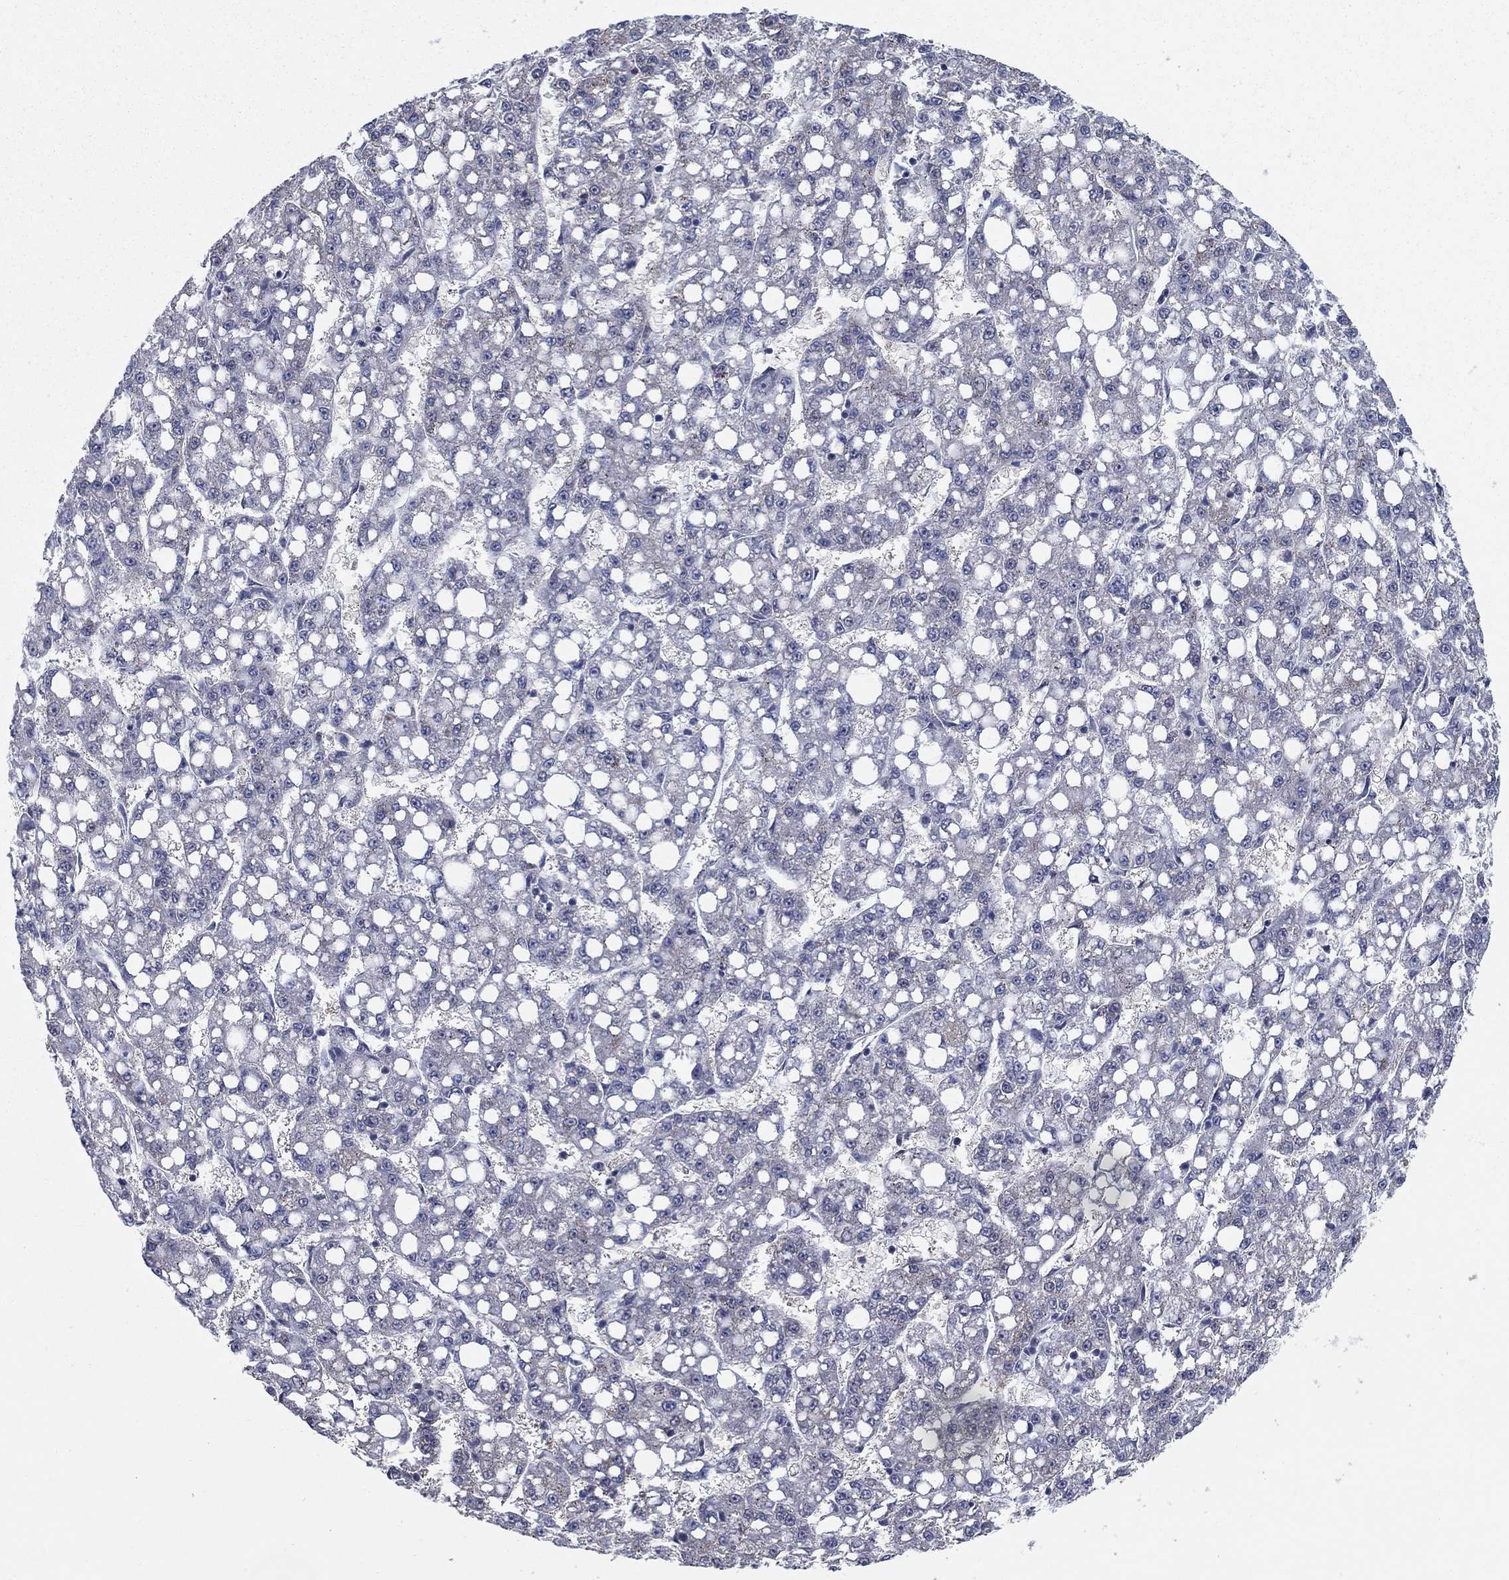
{"staining": {"intensity": "moderate", "quantity": "25%-75%", "location": "cytoplasmic/membranous"}, "tissue": "liver cancer", "cell_type": "Tumor cells", "image_type": "cancer", "snomed": [{"axis": "morphology", "description": "Carcinoma, Hepatocellular, NOS"}, {"axis": "topography", "description": "Liver"}], "caption": "Tumor cells display moderate cytoplasmic/membranous staining in about 25%-75% of cells in liver cancer (hepatocellular carcinoma).", "gene": "SH3RF1", "patient": {"sex": "female", "age": 65}}